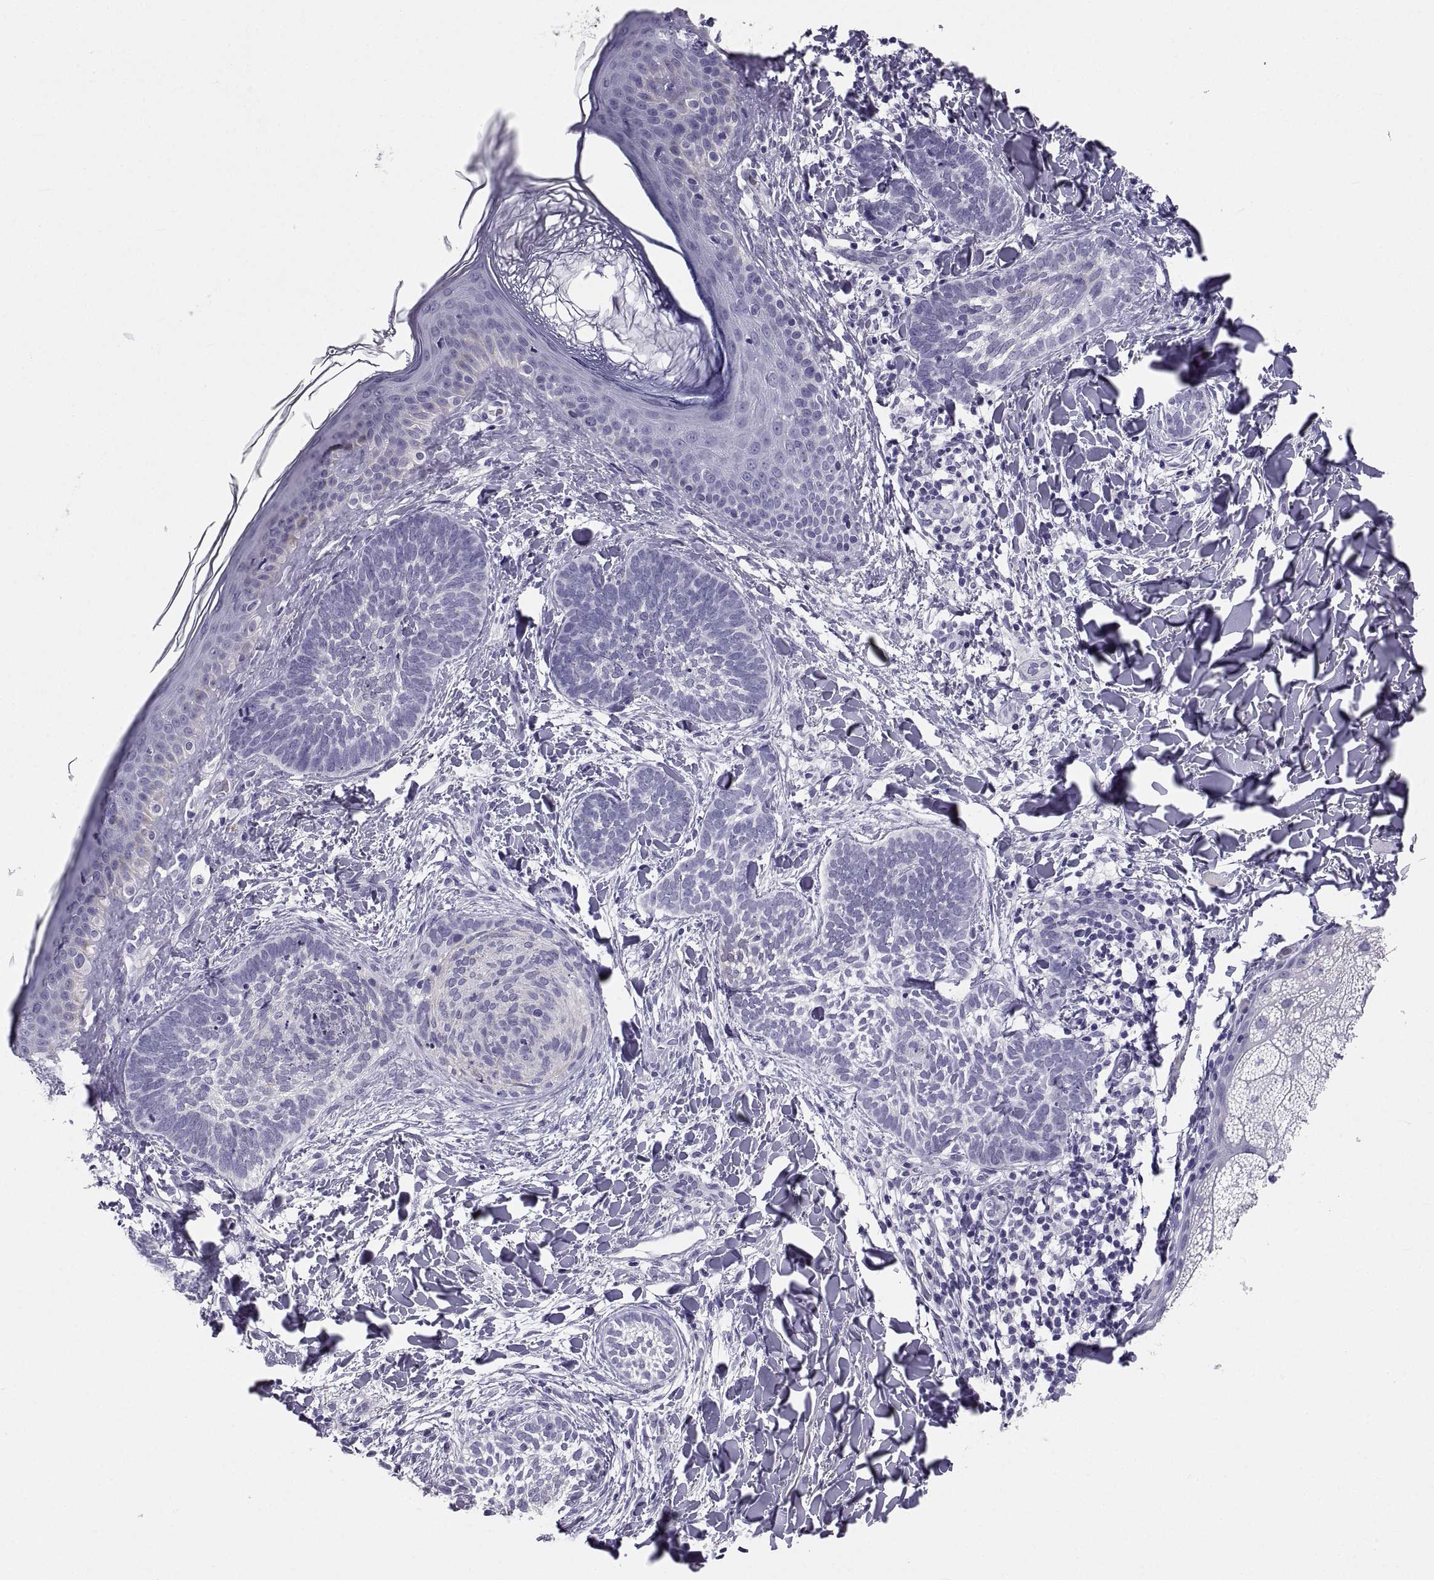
{"staining": {"intensity": "negative", "quantity": "none", "location": "none"}, "tissue": "skin cancer", "cell_type": "Tumor cells", "image_type": "cancer", "snomed": [{"axis": "morphology", "description": "Normal tissue, NOS"}, {"axis": "morphology", "description": "Basal cell carcinoma"}, {"axis": "topography", "description": "Skin"}], "caption": "Tumor cells are negative for brown protein staining in skin cancer (basal cell carcinoma).", "gene": "IGSF1", "patient": {"sex": "male", "age": 46}}